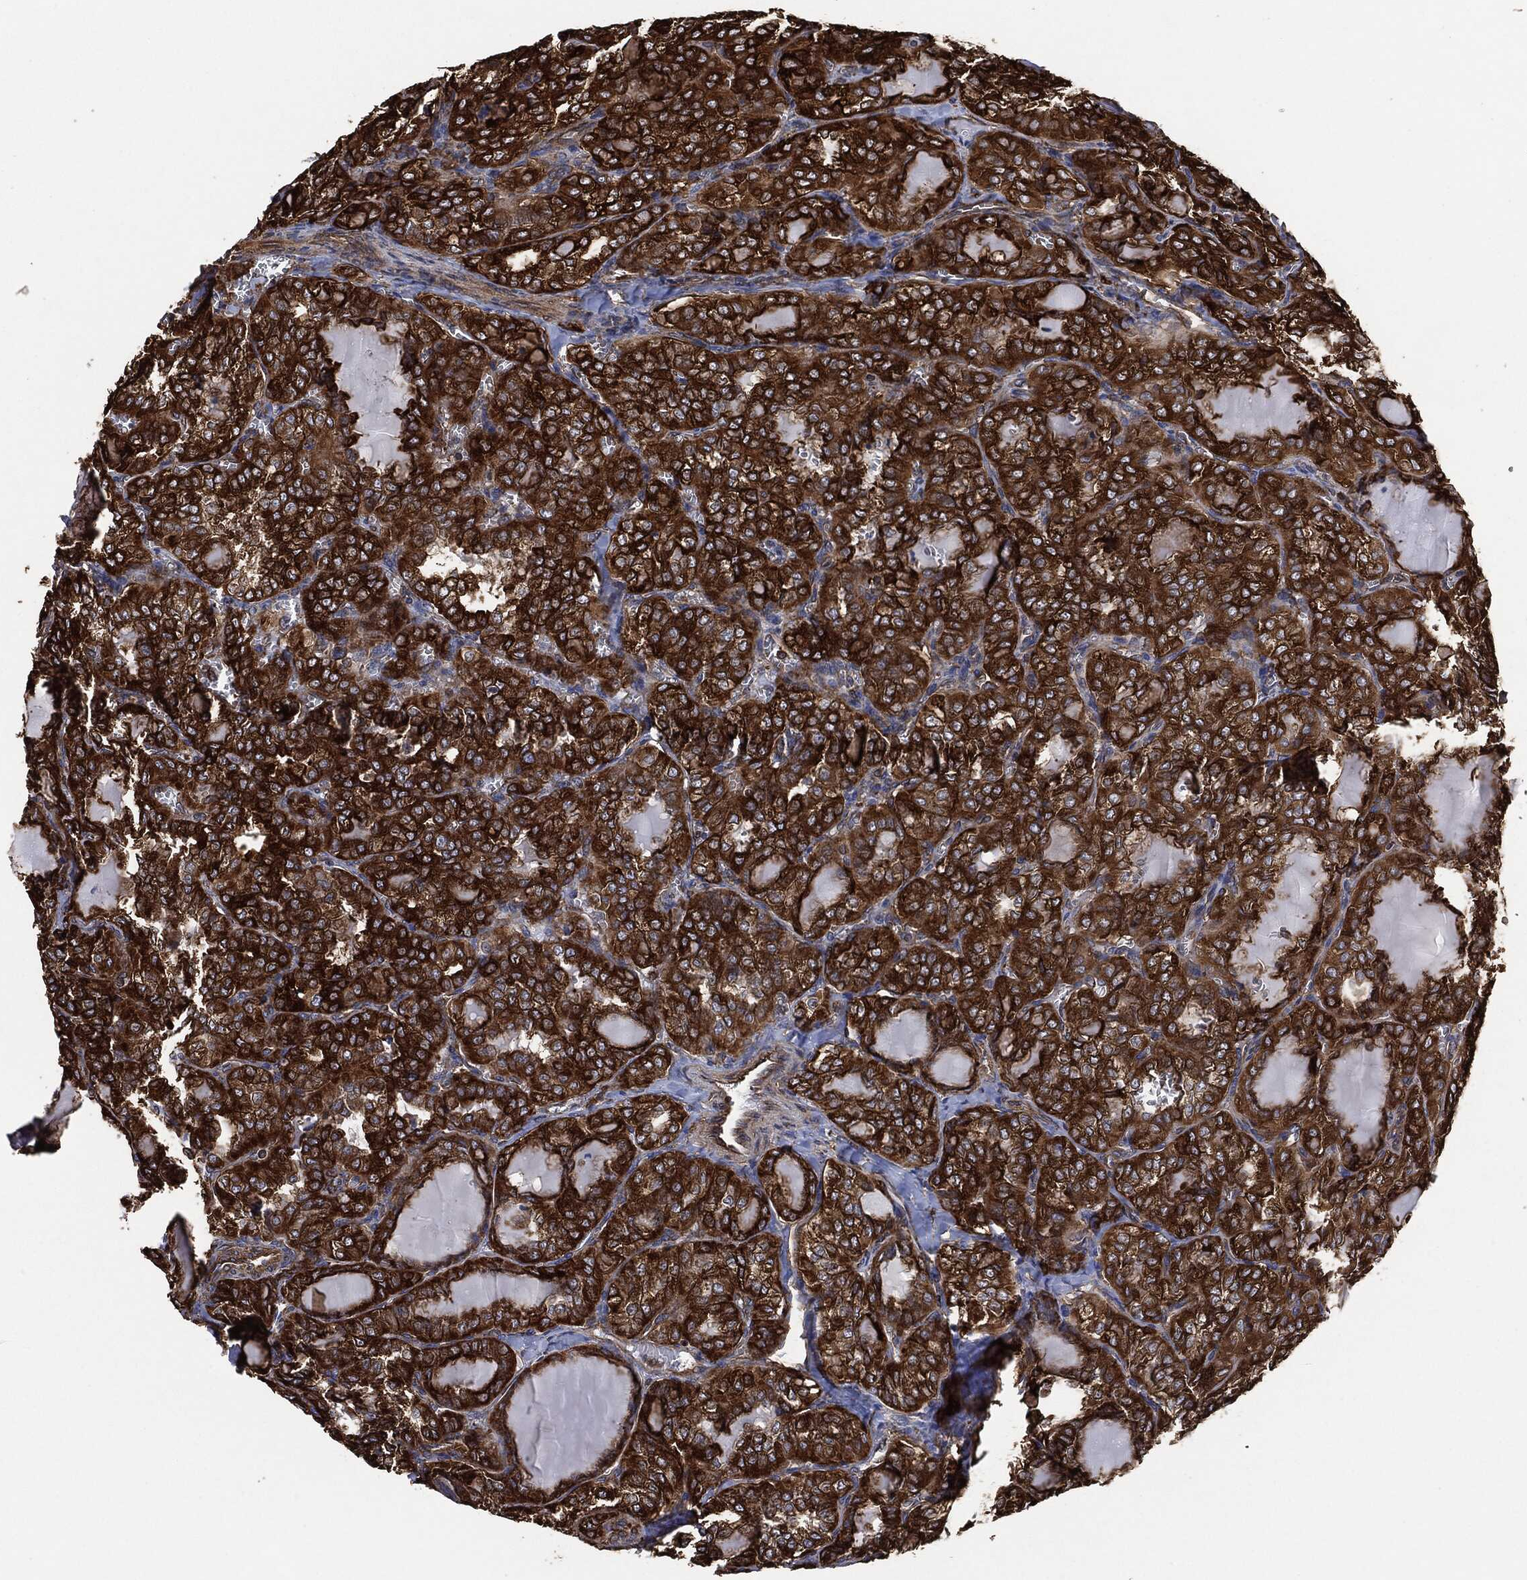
{"staining": {"intensity": "strong", "quantity": ">75%", "location": "cytoplasmic/membranous"}, "tissue": "thyroid cancer", "cell_type": "Tumor cells", "image_type": "cancer", "snomed": [{"axis": "morphology", "description": "Papillary adenocarcinoma, NOS"}, {"axis": "topography", "description": "Thyroid gland"}], "caption": "Tumor cells display high levels of strong cytoplasmic/membranous expression in approximately >75% of cells in human thyroid cancer (papillary adenocarcinoma).", "gene": "AMFR", "patient": {"sex": "female", "age": 41}}